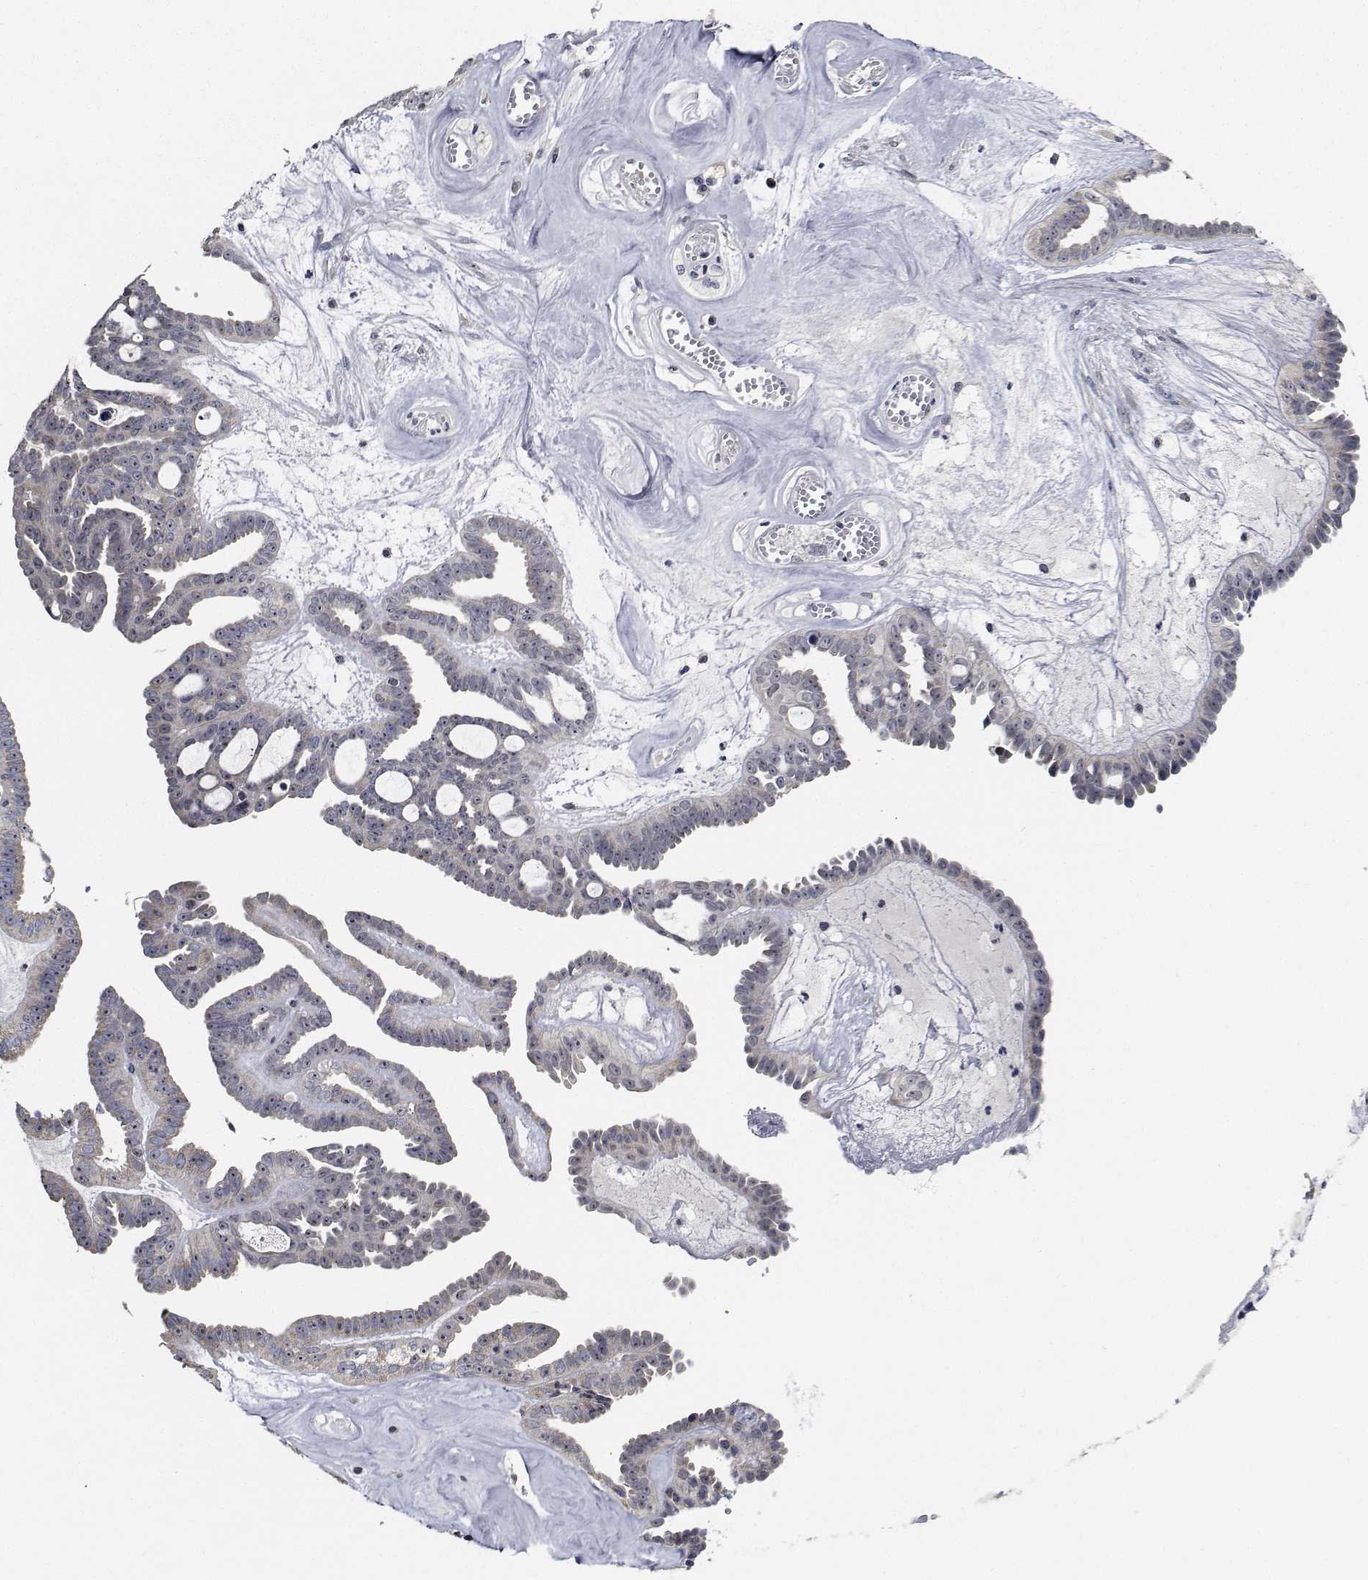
{"staining": {"intensity": "negative", "quantity": "none", "location": "none"}, "tissue": "ovarian cancer", "cell_type": "Tumor cells", "image_type": "cancer", "snomed": [{"axis": "morphology", "description": "Cystadenocarcinoma, serous, NOS"}, {"axis": "topography", "description": "Ovary"}], "caption": "Protein analysis of serous cystadenocarcinoma (ovarian) displays no significant staining in tumor cells.", "gene": "NVL", "patient": {"sex": "female", "age": 71}}